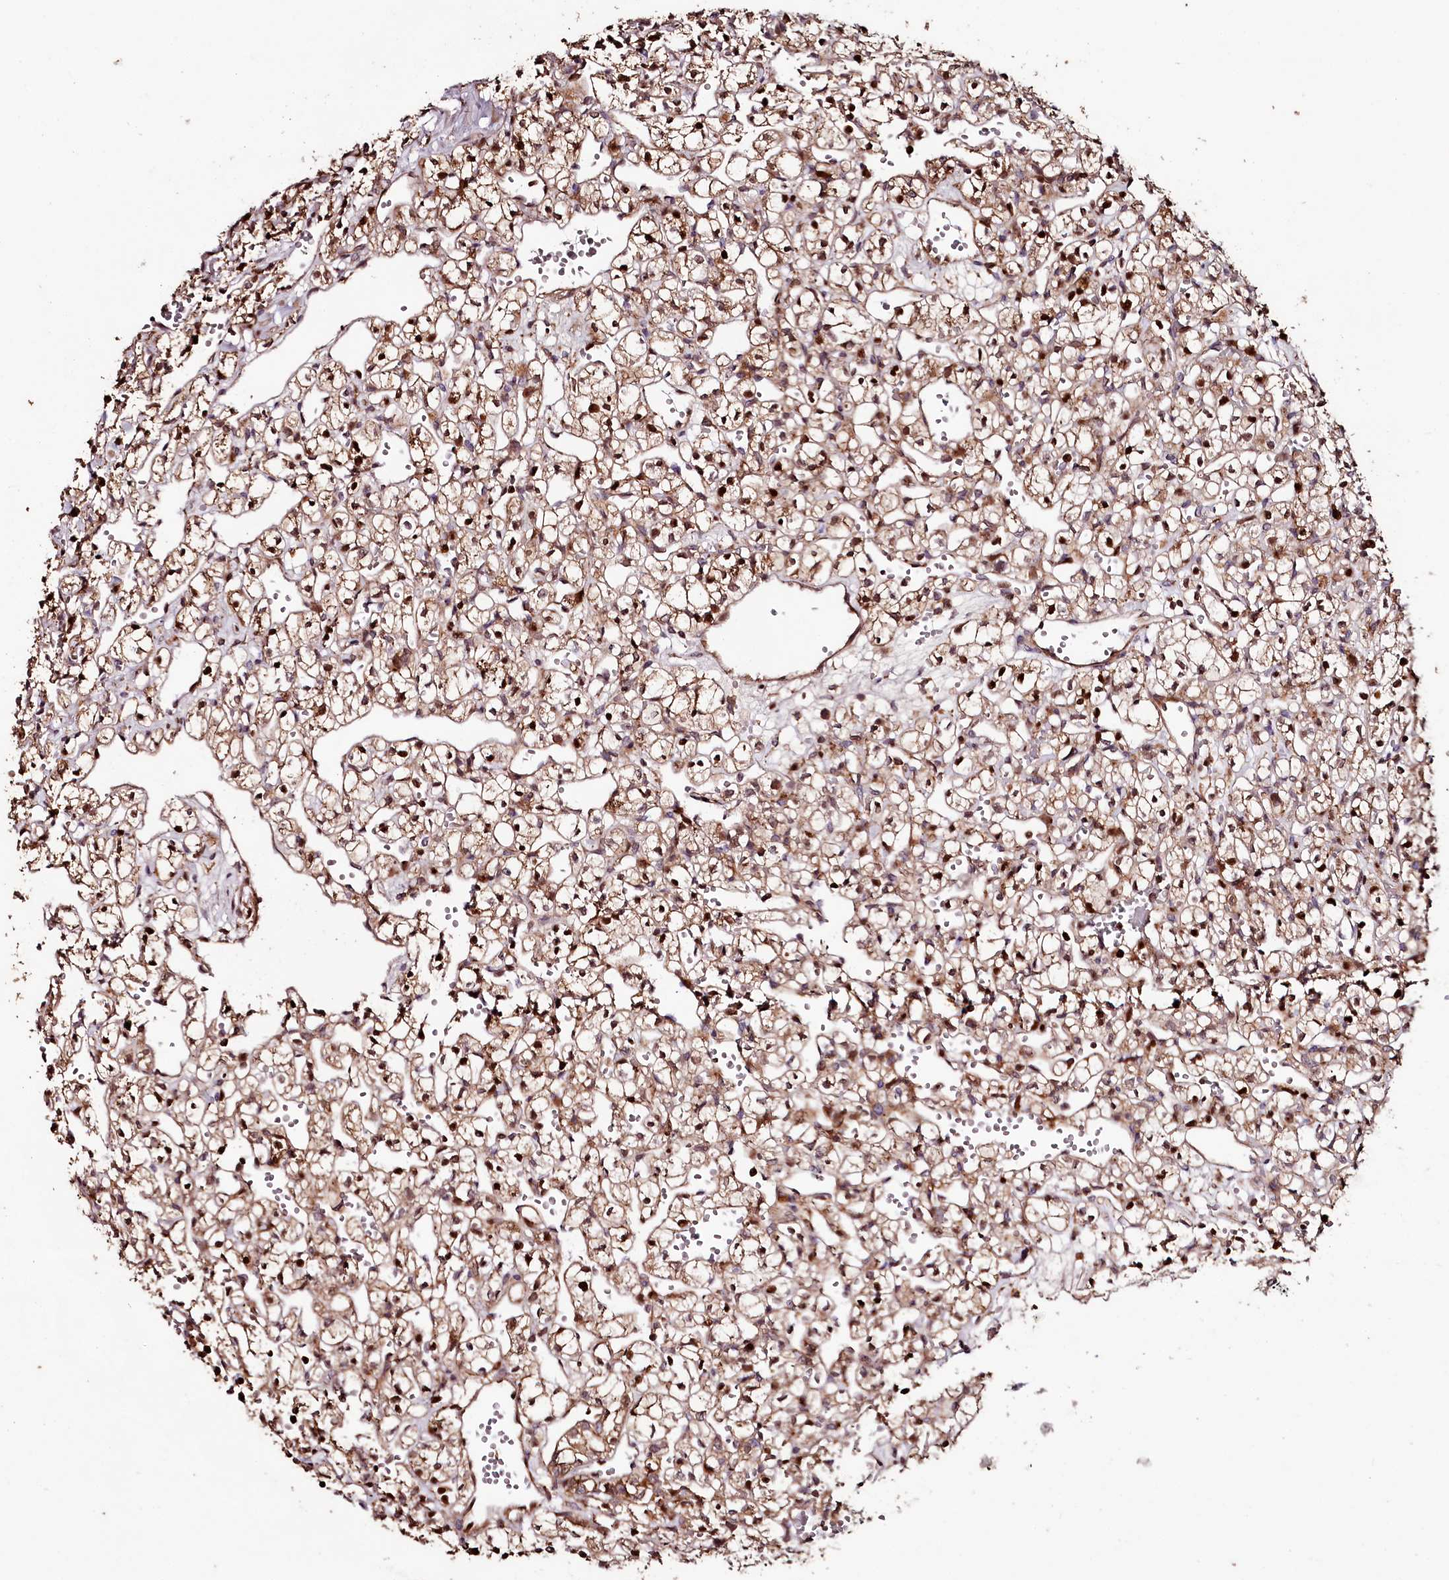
{"staining": {"intensity": "strong", "quantity": "25%-75%", "location": "cytoplasmic/membranous"}, "tissue": "renal cancer", "cell_type": "Tumor cells", "image_type": "cancer", "snomed": [{"axis": "morphology", "description": "Adenocarcinoma, NOS"}, {"axis": "topography", "description": "Kidney"}], "caption": "Renal adenocarcinoma stained with immunohistochemistry (IHC) demonstrates strong cytoplasmic/membranous expression in approximately 25%-75% of tumor cells.", "gene": "KIF14", "patient": {"sex": "female", "age": 59}}